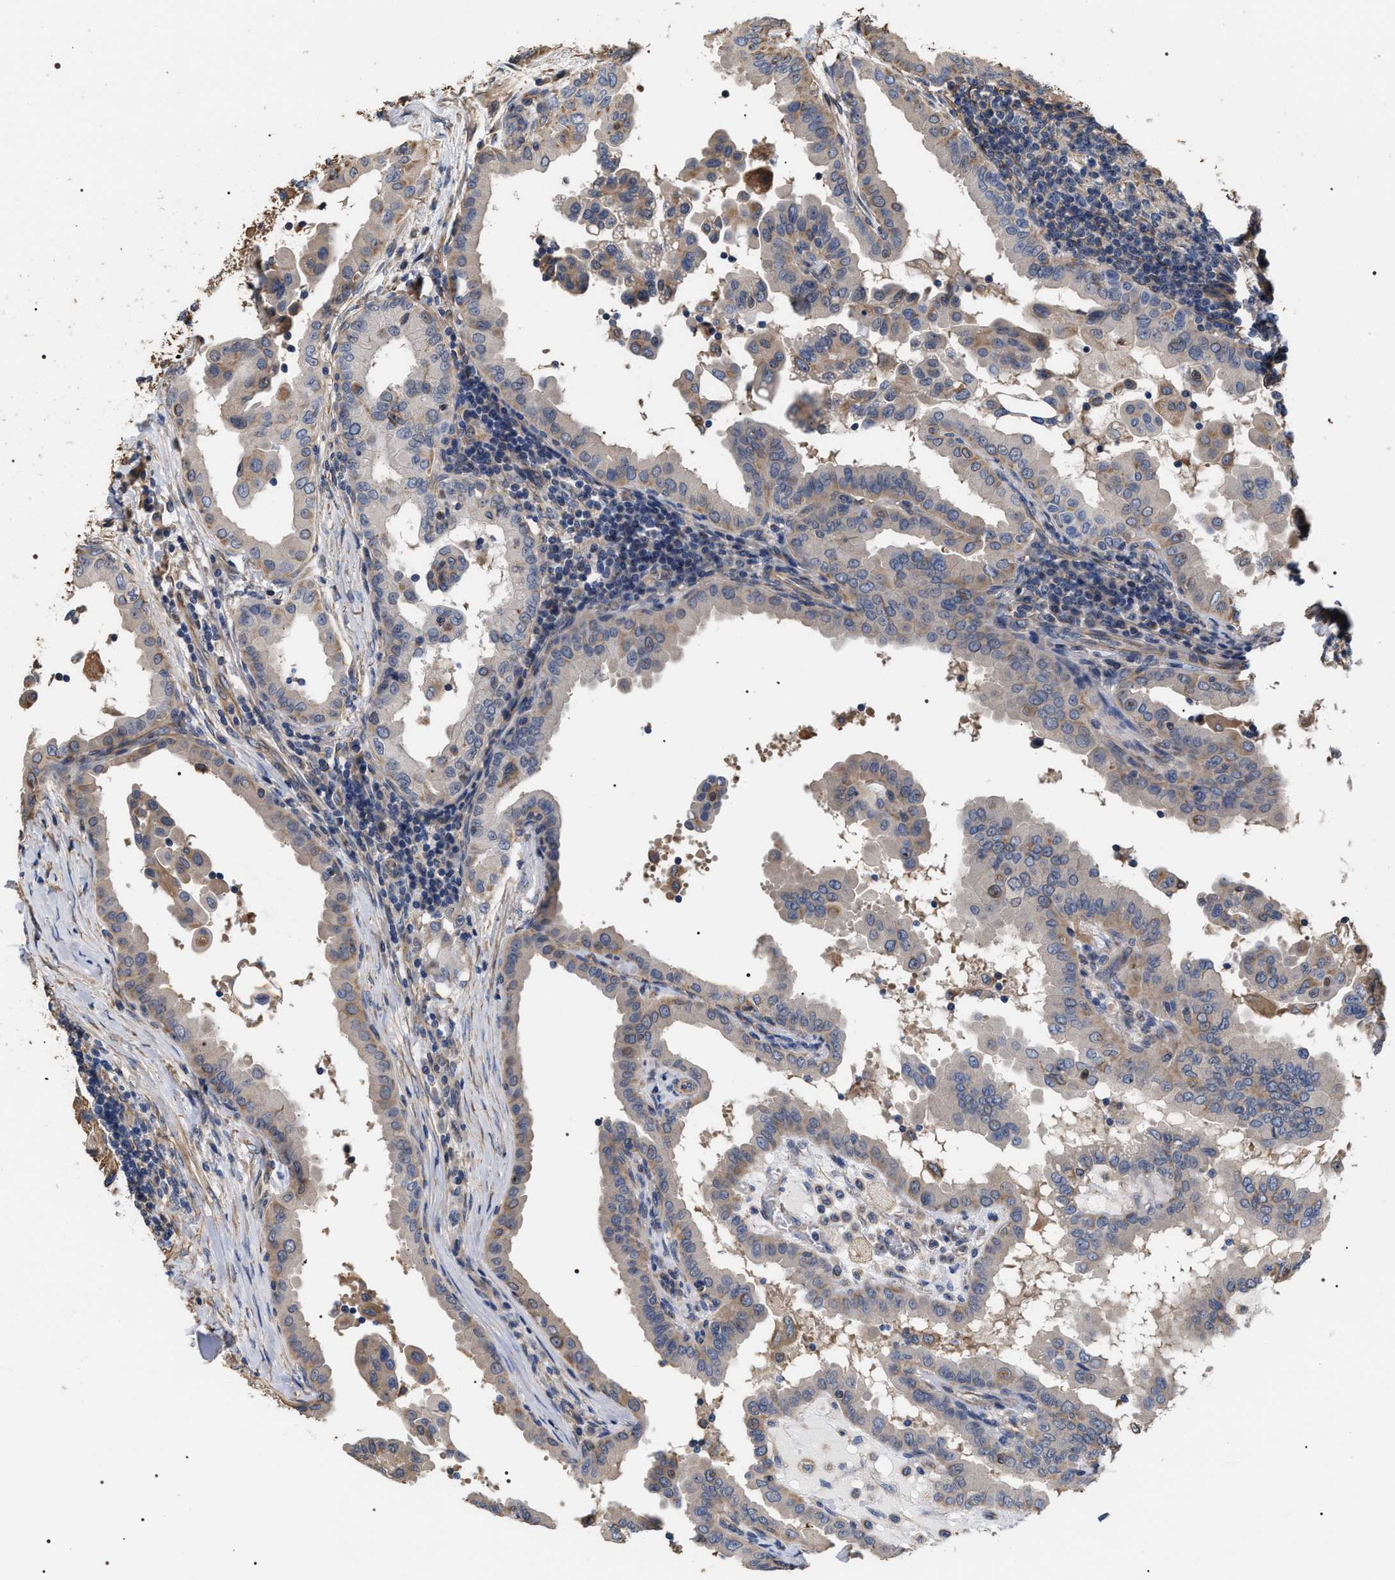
{"staining": {"intensity": "weak", "quantity": "<25%", "location": "cytoplasmic/membranous"}, "tissue": "thyroid cancer", "cell_type": "Tumor cells", "image_type": "cancer", "snomed": [{"axis": "morphology", "description": "Papillary adenocarcinoma, NOS"}, {"axis": "topography", "description": "Thyroid gland"}], "caption": "This is an immunohistochemistry (IHC) photomicrograph of human thyroid papillary adenocarcinoma. There is no positivity in tumor cells.", "gene": "TSPAN33", "patient": {"sex": "male", "age": 33}}